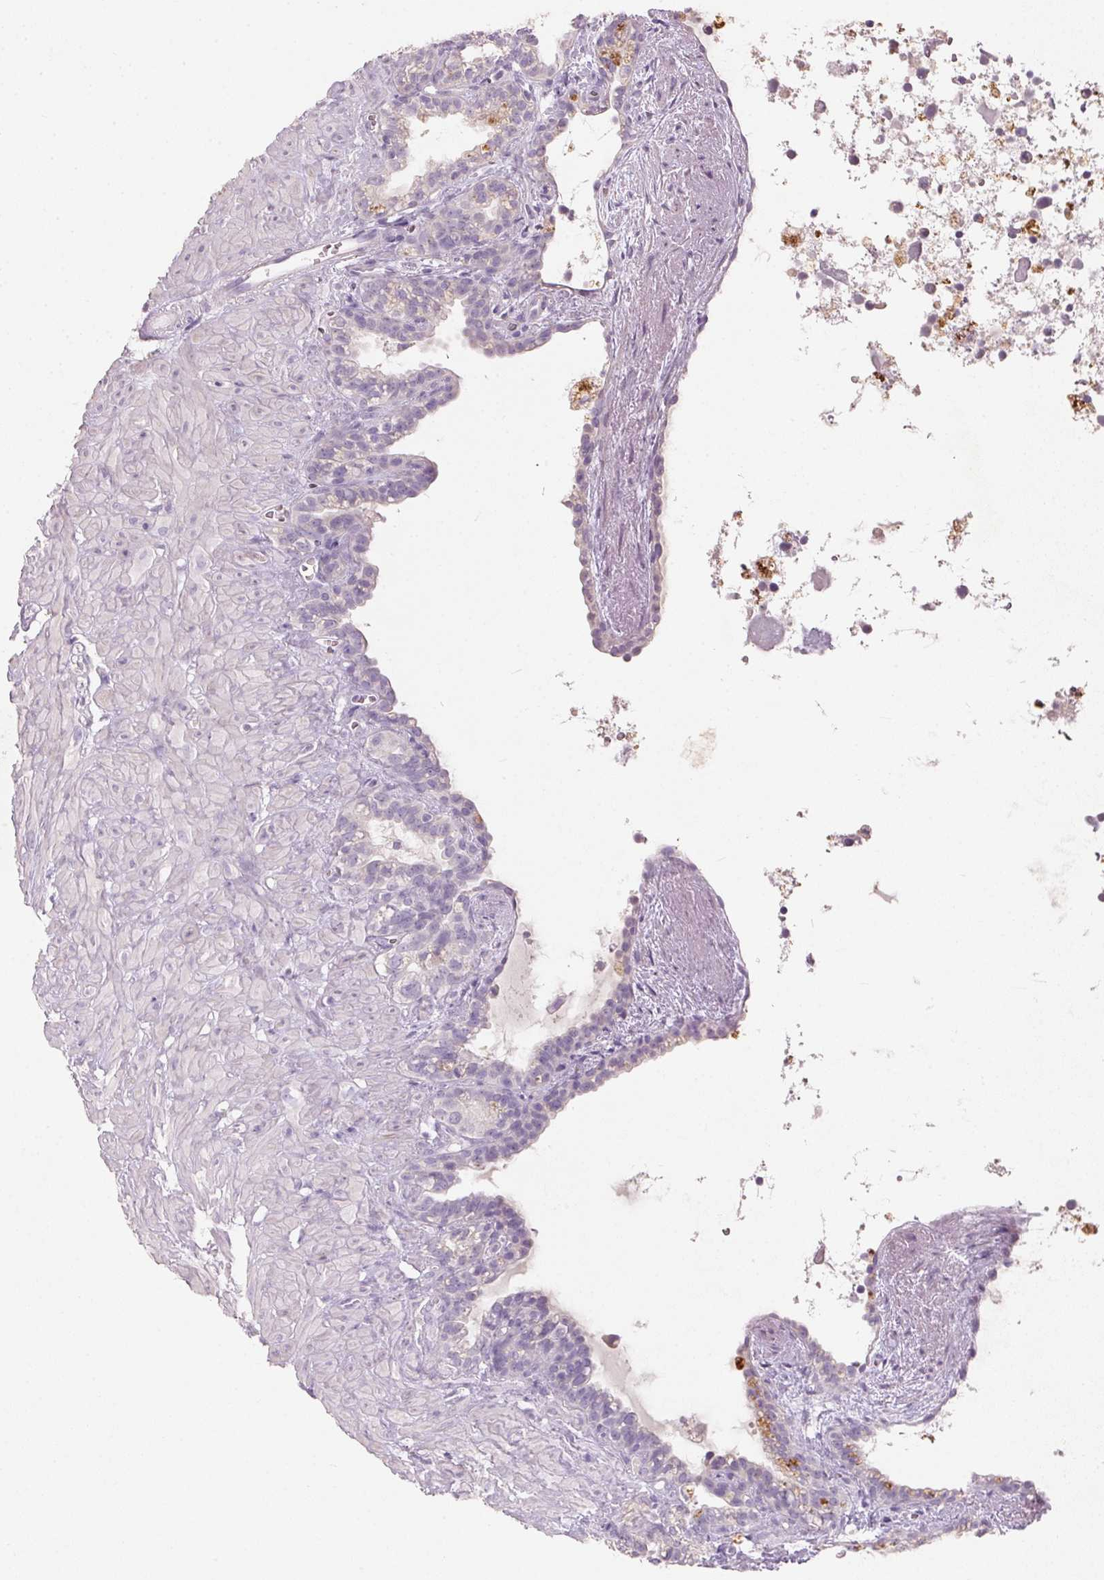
{"staining": {"intensity": "negative", "quantity": "none", "location": "none"}, "tissue": "seminal vesicle", "cell_type": "Glandular cells", "image_type": "normal", "snomed": [{"axis": "morphology", "description": "Normal tissue, NOS"}, {"axis": "topography", "description": "Seminal veicle"}], "caption": "High power microscopy photomicrograph of an immunohistochemistry (IHC) image of normal seminal vesicle, revealing no significant staining in glandular cells. (DAB (3,3'-diaminobenzidine) IHC with hematoxylin counter stain).", "gene": "HSD17B1", "patient": {"sex": "male", "age": 76}}